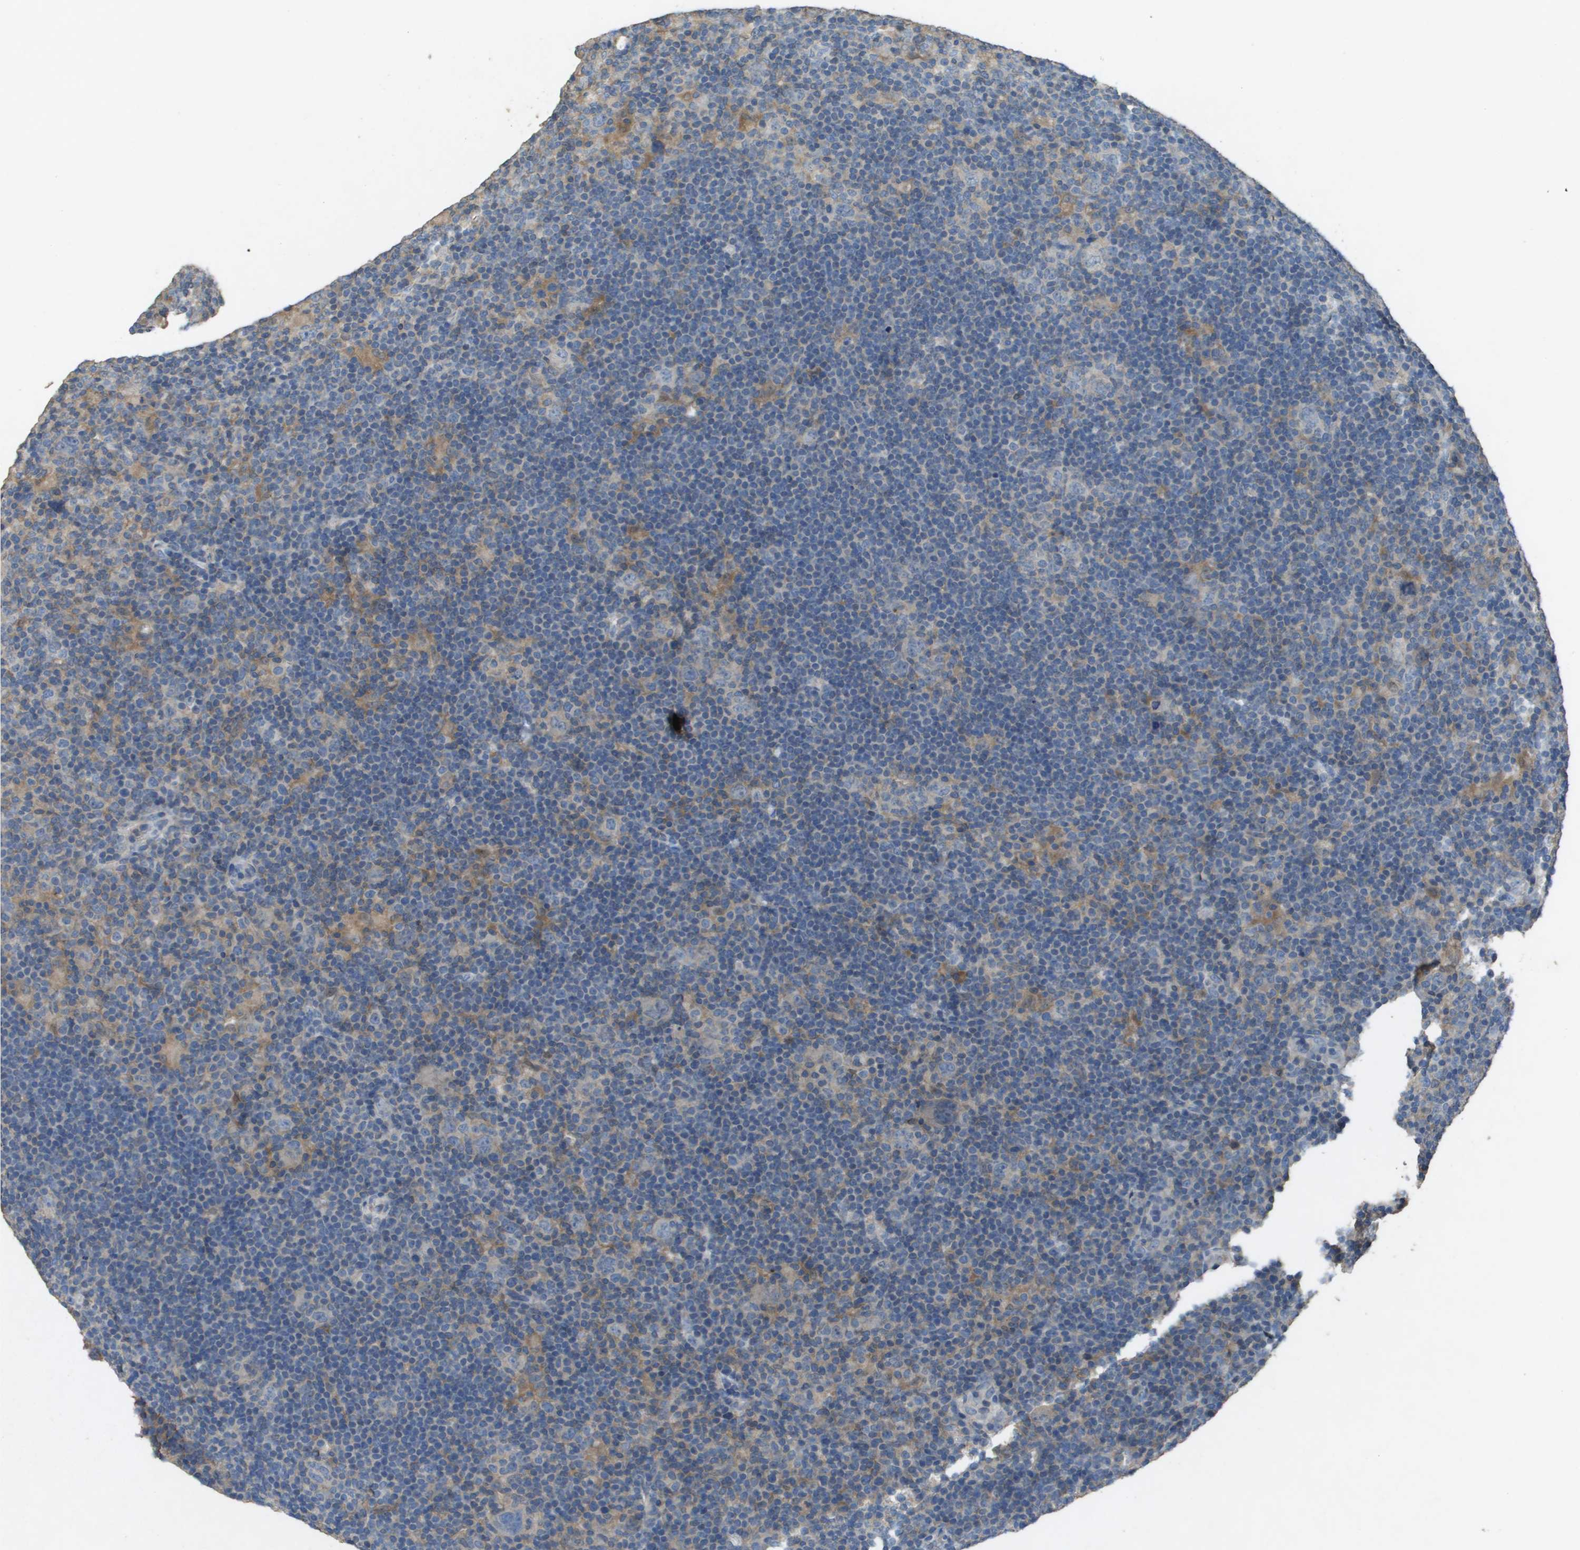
{"staining": {"intensity": "moderate", "quantity": "<25%", "location": "cytoplasmic/membranous"}, "tissue": "lymphoma", "cell_type": "Tumor cells", "image_type": "cancer", "snomed": [{"axis": "morphology", "description": "Hodgkin's disease, NOS"}, {"axis": "topography", "description": "Lymph node"}], "caption": "Human lymphoma stained for a protein (brown) shows moderate cytoplasmic/membranous positive positivity in approximately <25% of tumor cells.", "gene": "CLCA4", "patient": {"sex": "female", "age": 57}}